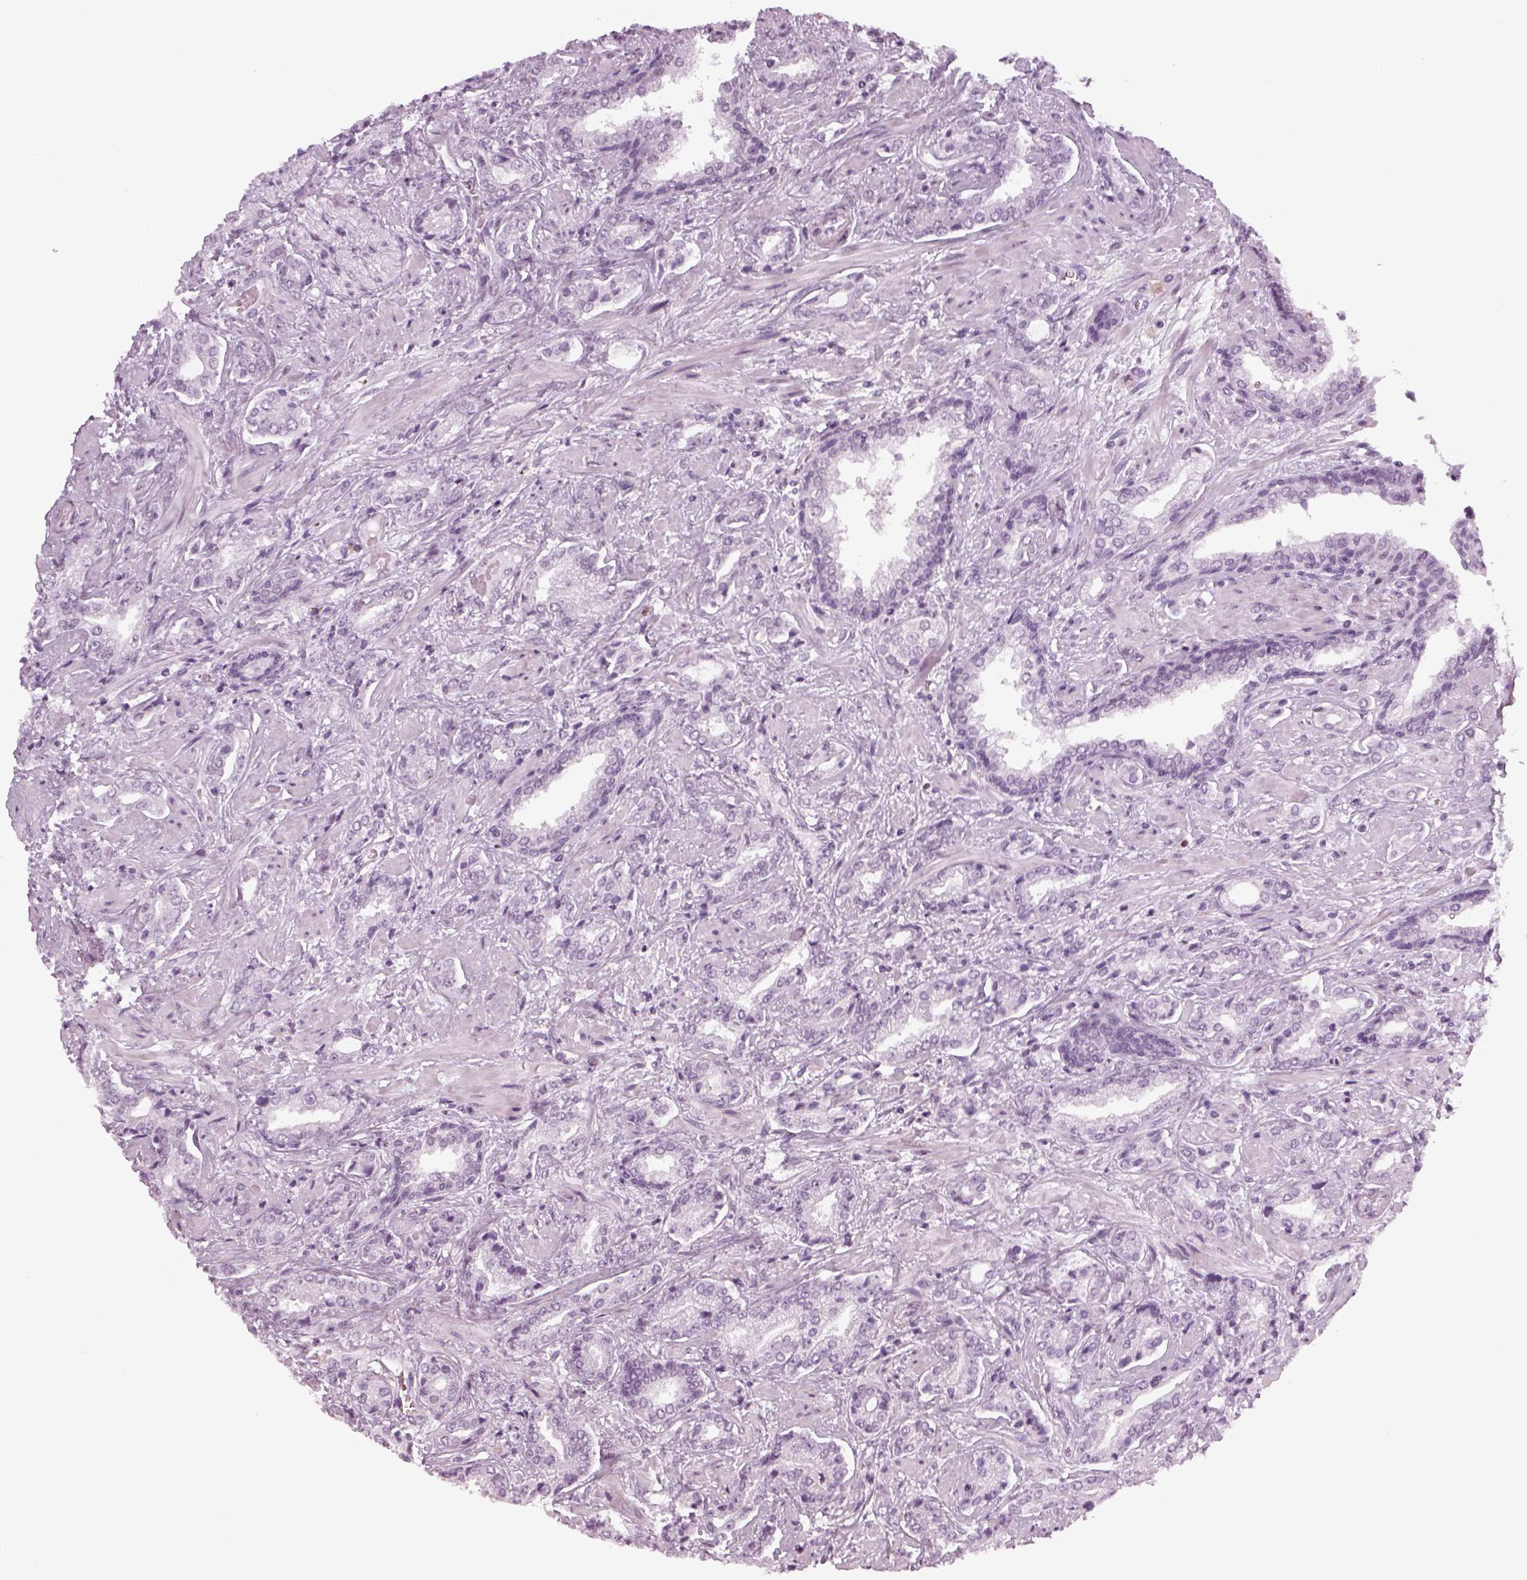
{"staining": {"intensity": "negative", "quantity": "none", "location": "none"}, "tissue": "prostate cancer", "cell_type": "Tumor cells", "image_type": "cancer", "snomed": [{"axis": "morphology", "description": "Adenocarcinoma, Low grade"}, {"axis": "topography", "description": "Prostate"}], "caption": "This is an immunohistochemistry photomicrograph of prostate cancer. There is no positivity in tumor cells.", "gene": "KCNG2", "patient": {"sex": "male", "age": 61}}